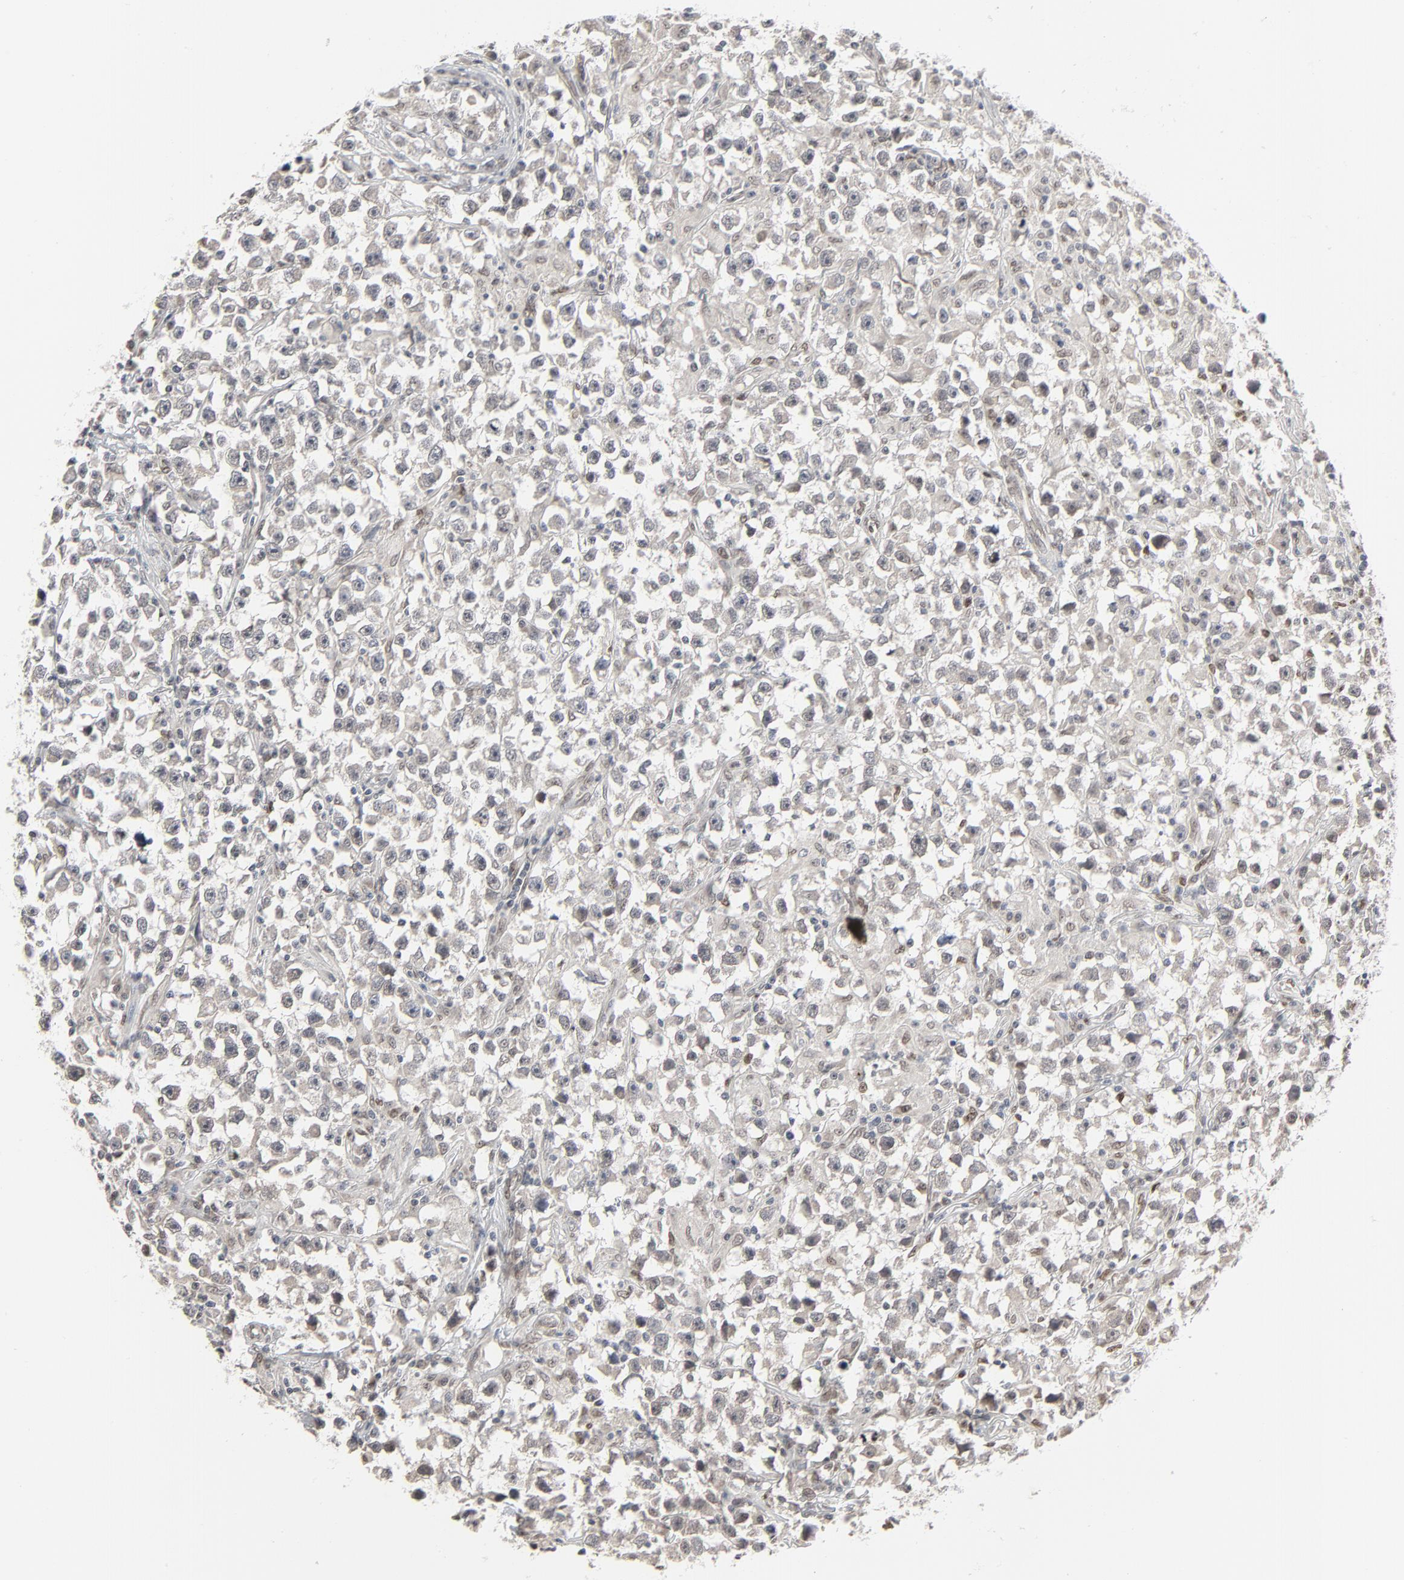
{"staining": {"intensity": "negative", "quantity": "none", "location": "none"}, "tissue": "testis cancer", "cell_type": "Tumor cells", "image_type": "cancer", "snomed": [{"axis": "morphology", "description": "Seminoma, NOS"}, {"axis": "topography", "description": "Testis"}], "caption": "High power microscopy photomicrograph of an immunohistochemistry (IHC) micrograph of seminoma (testis), revealing no significant positivity in tumor cells. The staining was performed using DAB (3,3'-diaminobenzidine) to visualize the protein expression in brown, while the nuclei were stained in blue with hematoxylin (Magnification: 20x).", "gene": "CUX1", "patient": {"sex": "male", "age": 33}}